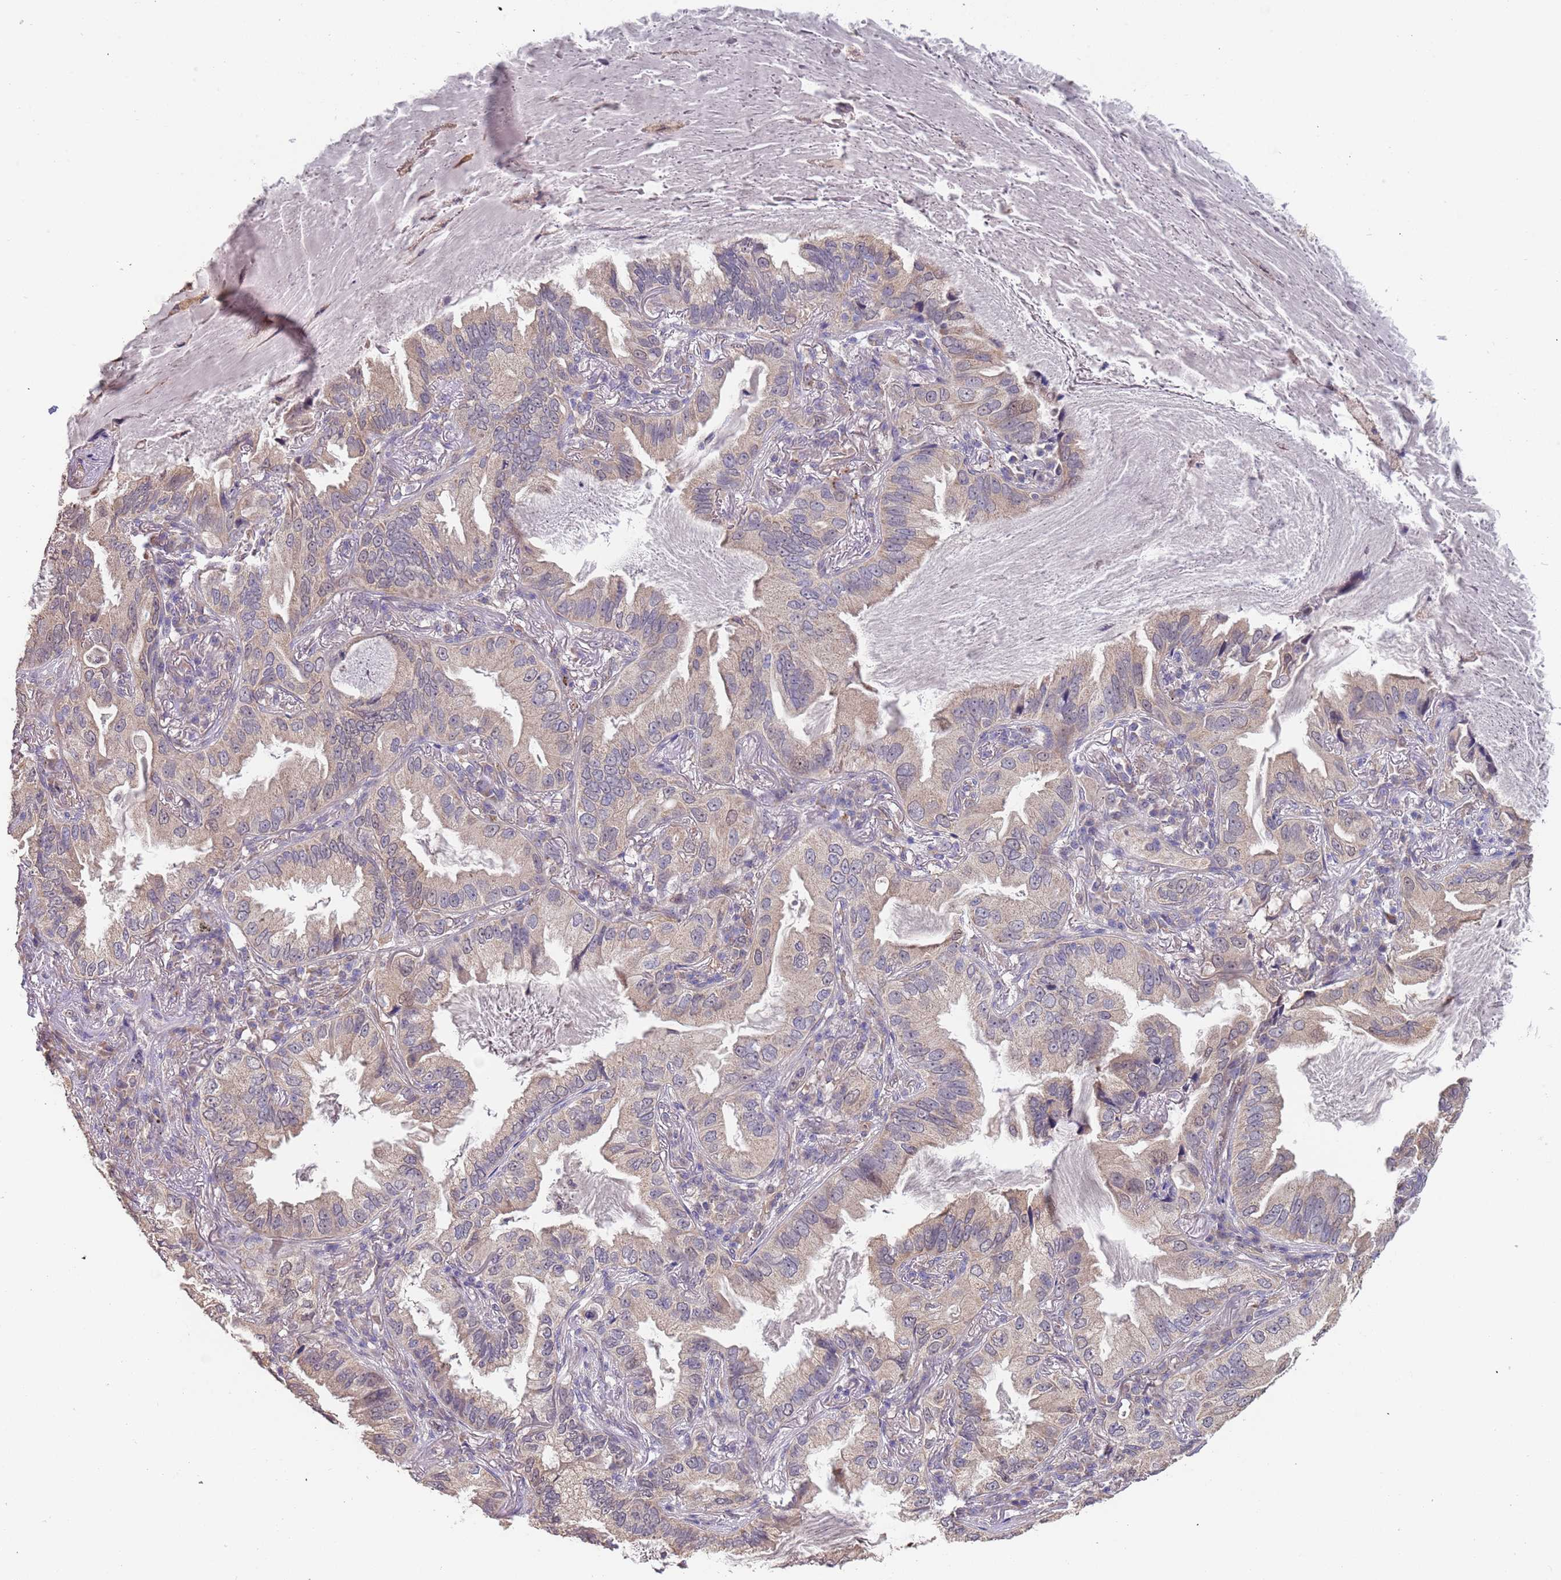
{"staining": {"intensity": "weak", "quantity": "25%-75%", "location": "cytoplasmic/membranous"}, "tissue": "lung cancer", "cell_type": "Tumor cells", "image_type": "cancer", "snomed": [{"axis": "morphology", "description": "Adenocarcinoma, NOS"}, {"axis": "topography", "description": "Lung"}], "caption": "Weak cytoplasmic/membranous protein expression is appreciated in about 25%-75% of tumor cells in adenocarcinoma (lung).", "gene": "TMEM64", "patient": {"sex": "female", "age": 69}}